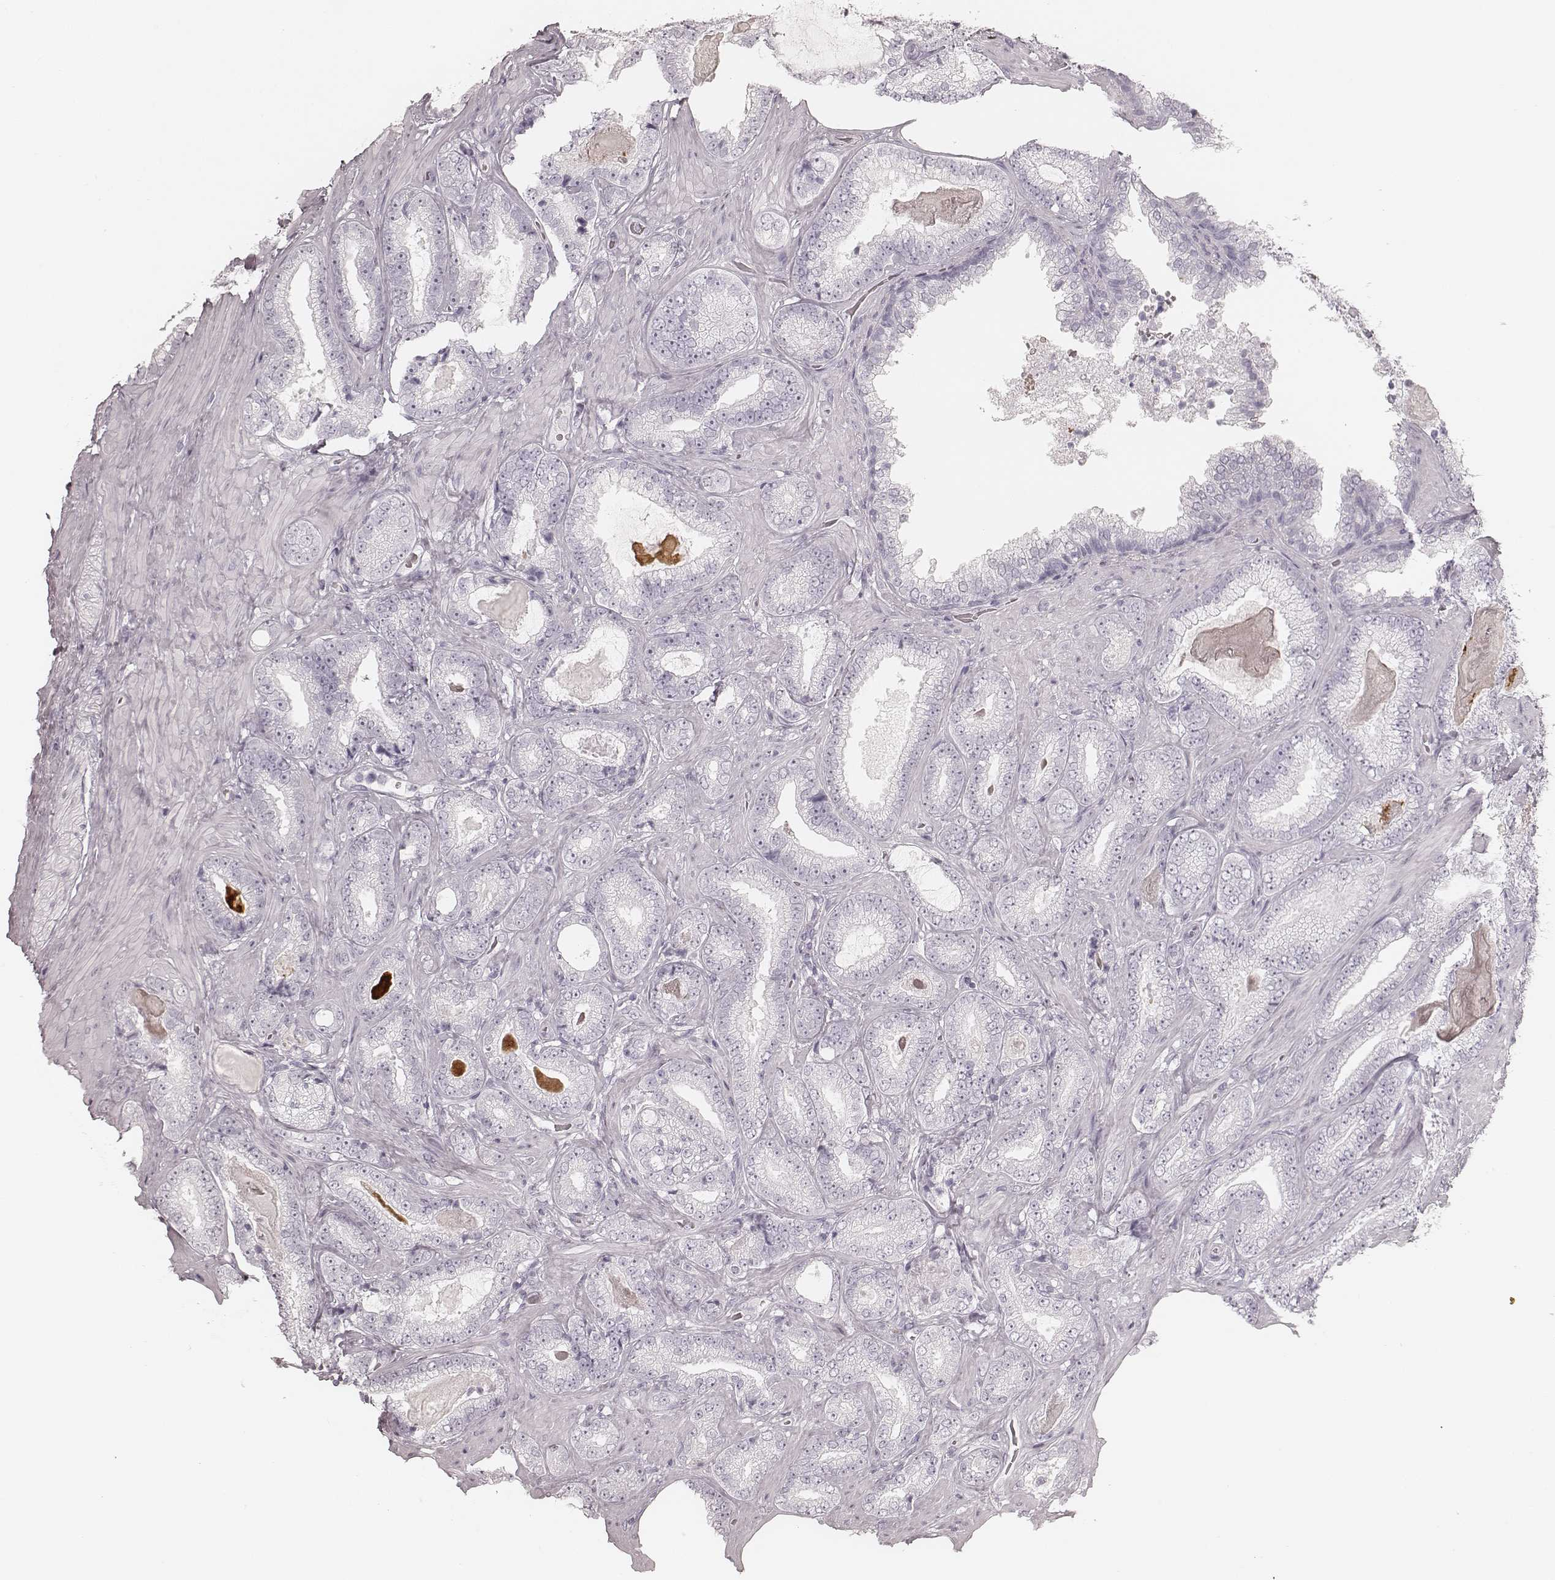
{"staining": {"intensity": "negative", "quantity": "none", "location": "none"}, "tissue": "prostate cancer", "cell_type": "Tumor cells", "image_type": "cancer", "snomed": [{"axis": "morphology", "description": "Adenocarcinoma, Low grade"}, {"axis": "topography", "description": "Prostate"}], "caption": "Immunohistochemistry of low-grade adenocarcinoma (prostate) demonstrates no positivity in tumor cells.", "gene": "KRT82", "patient": {"sex": "male", "age": 61}}